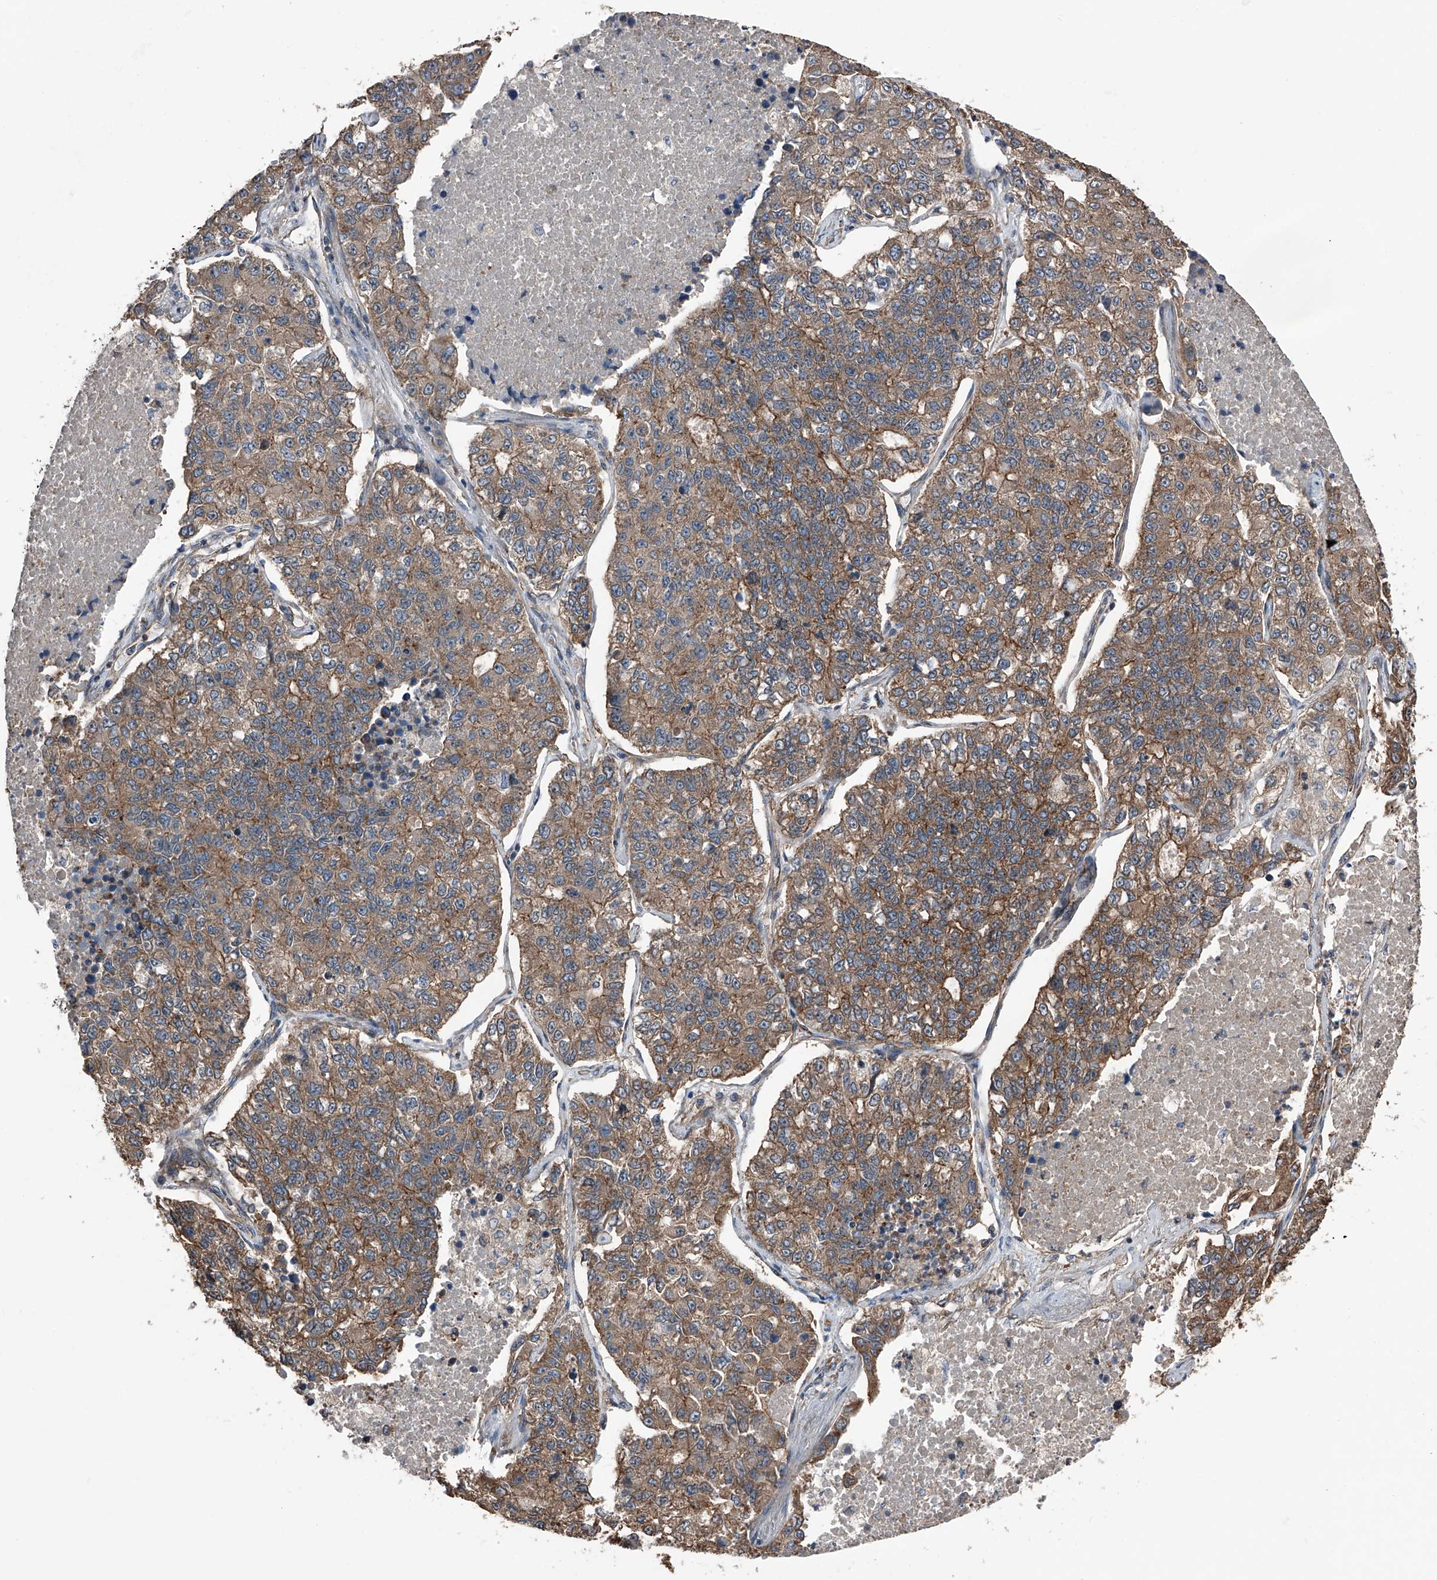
{"staining": {"intensity": "moderate", "quantity": ">75%", "location": "cytoplasmic/membranous"}, "tissue": "lung cancer", "cell_type": "Tumor cells", "image_type": "cancer", "snomed": [{"axis": "morphology", "description": "Adenocarcinoma, NOS"}, {"axis": "topography", "description": "Lung"}], "caption": "Lung adenocarcinoma stained with a brown dye displays moderate cytoplasmic/membranous positive staining in about >75% of tumor cells.", "gene": "KCNJ2", "patient": {"sex": "male", "age": 49}}